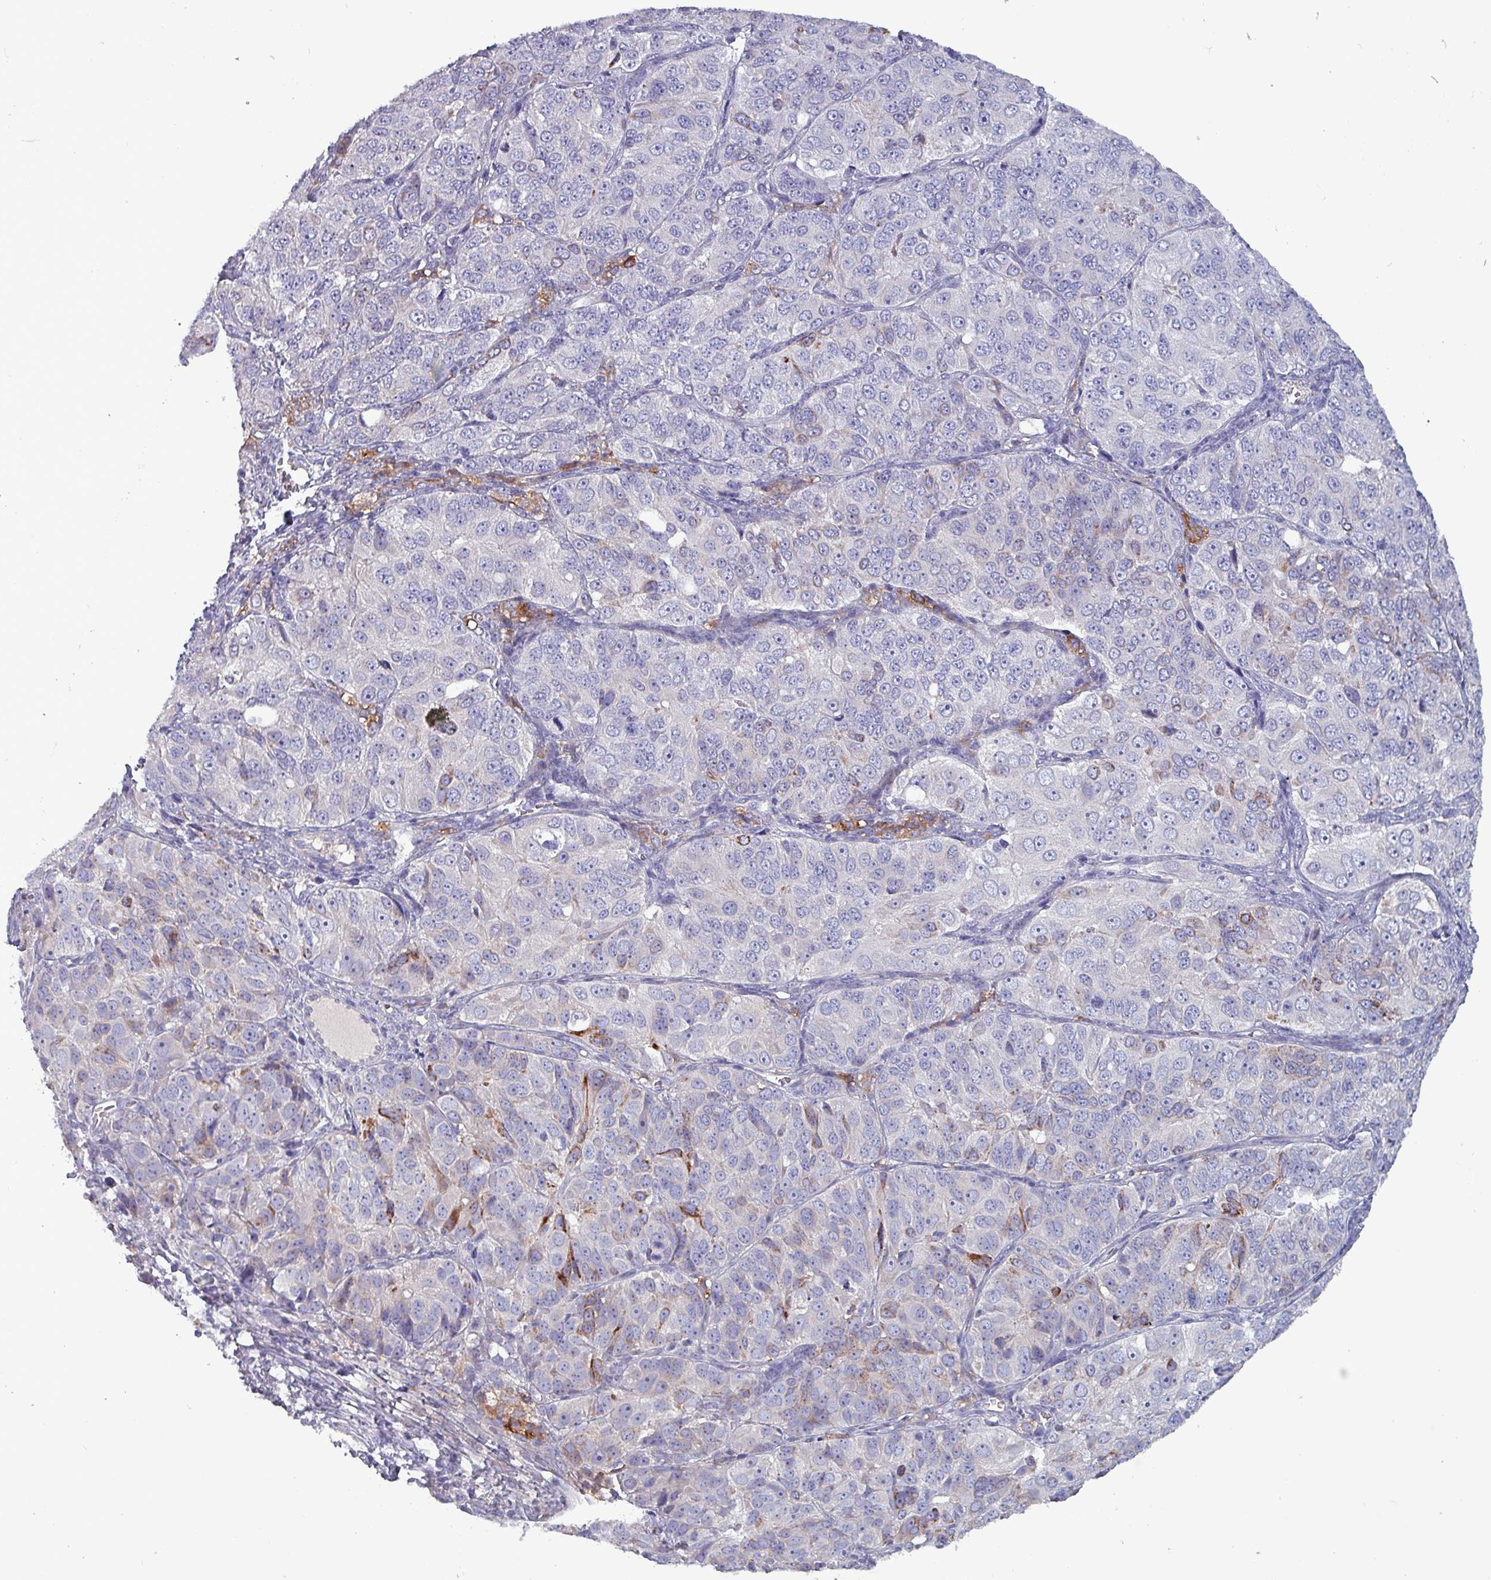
{"staining": {"intensity": "negative", "quantity": "none", "location": "none"}, "tissue": "ovarian cancer", "cell_type": "Tumor cells", "image_type": "cancer", "snomed": [{"axis": "morphology", "description": "Carcinoma, endometroid"}, {"axis": "topography", "description": "Ovary"}], "caption": "High power microscopy photomicrograph of an immunohistochemistry histopathology image of ovarian endometroid carcinoma, revealing no significant expression in tumor cells. (DAB immunohistochemistry with hematoxylin counter stain).", "gene": "HSD3B7", "patient": {"sex": "female", "age": 51}}